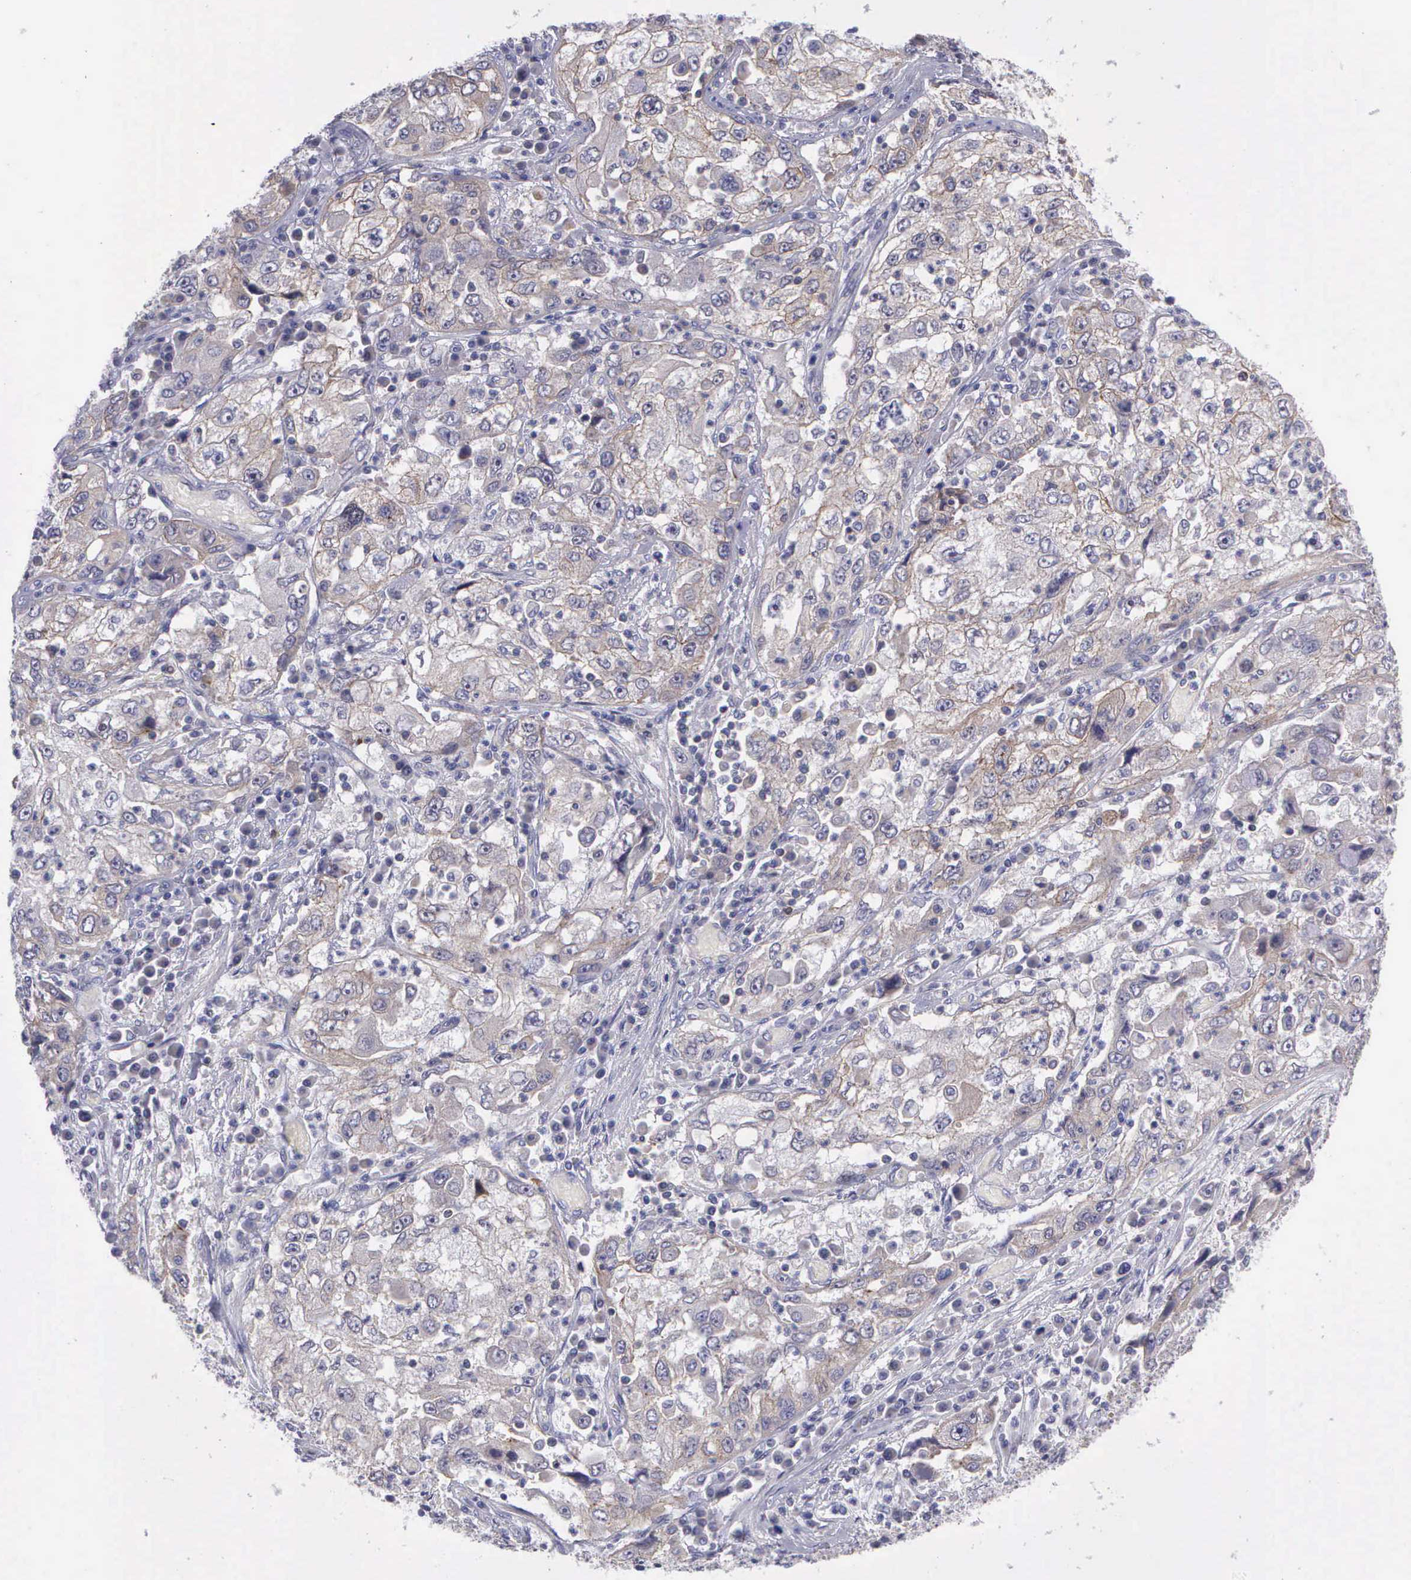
{"staining": {"intensity": "weak", "quantity": "<25%", "location": "cytoplasmic/membranous"}, "tissue": "cervical cancer", "cell_type": "Tumor cells", "image_type": "cancer", "snomed": [{"axis": "morphology", "description": "Squamous cell carcinoma, NOS"}, {"axis": "topography", "description": "Cervix"}], "caption": "A micrograph of squamous cell carcinoma (cervical) stained for a protein demonstrates no brown staining in tumor cells. (DAB (3,3'-diaminobenzidine) IHC, high magnification).", "gene": "MICAL3", "patient": {"sex": "female", "age": 36}}